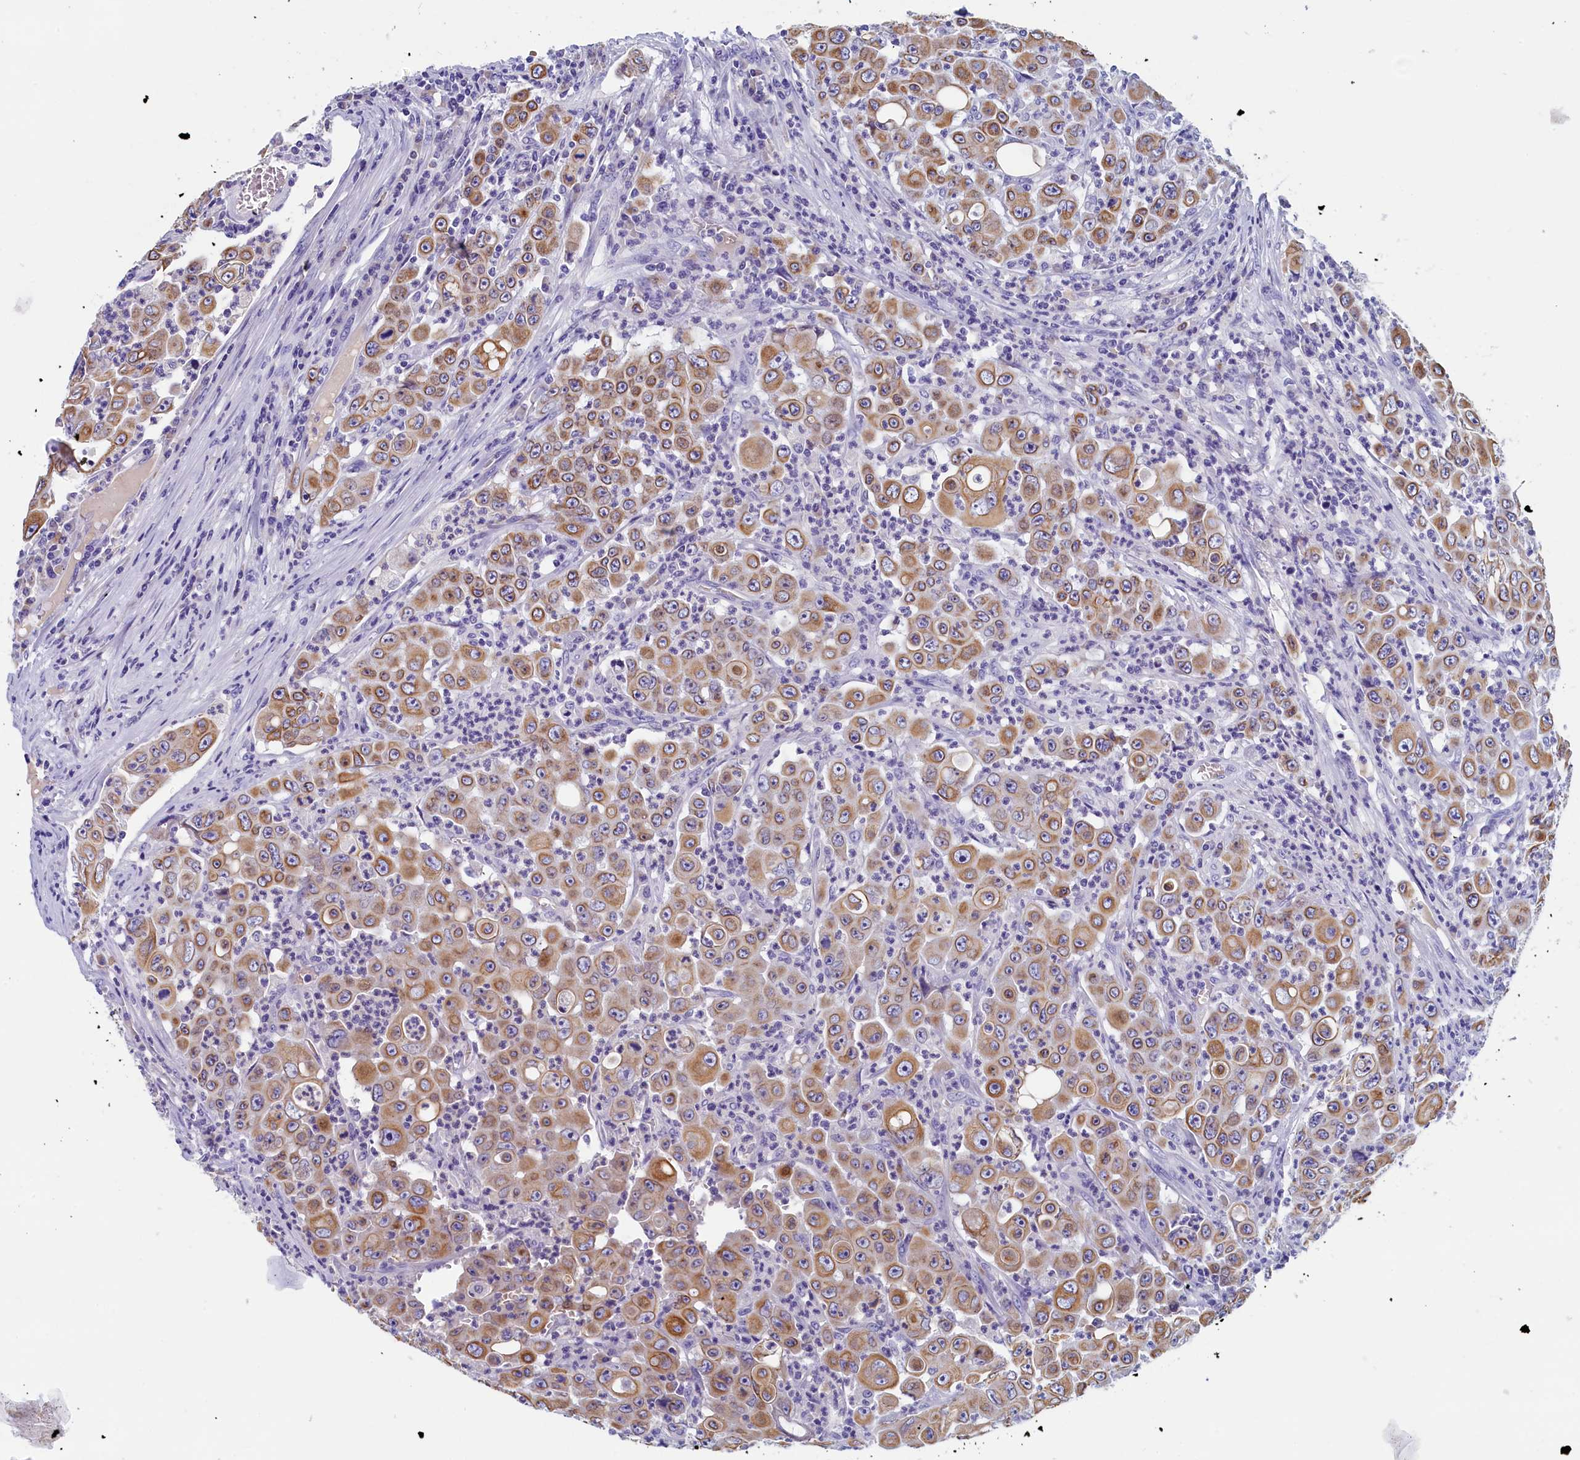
{"staining": {"intensity": "moderate", "quantity": ">75%", "location": "cytoplasmic/membranous"}, "tissue": "colorectal cancer", "cell_type": "Tumor cells", "image_type": "cancer", "snomed": [{"axis": "morphology", "description": "Adenocarcinoma, NOS"}, {"axis": "topography", "description": "Colon"}], "caption": "Protein expression analysis of colorectal adenocarcinoma demonstrates moderate cytoplasmic/membranous positivity in approximately >75% of tumor cells.", "gene": "GUCA1C", "patient": {"sex": "male", "age": 51}}